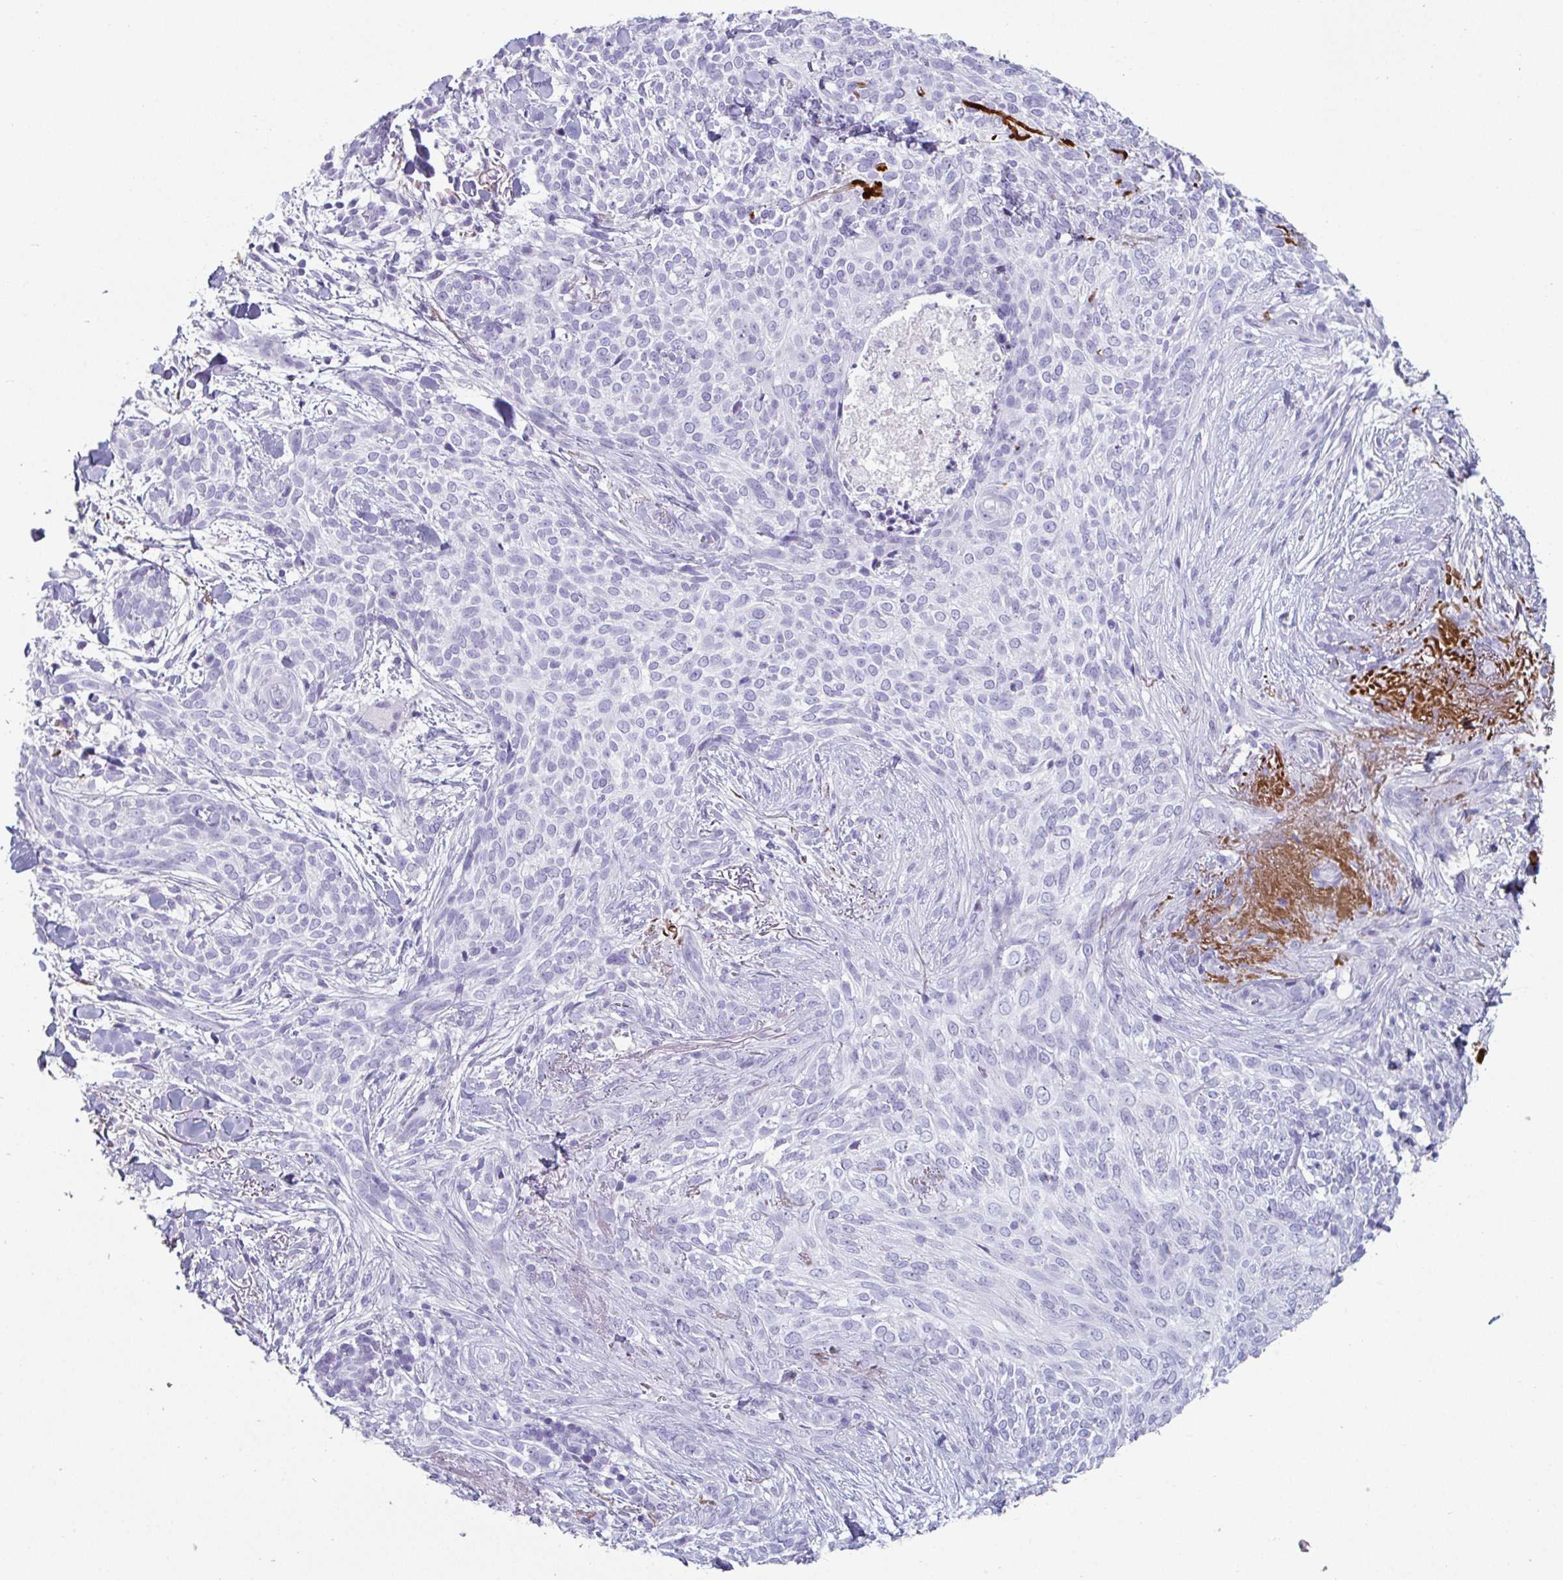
{"staining": {"intensity": "negative", "quantity": "none", "location": "none"}, "tissue": "skin cancer", "cell_type": "Tumor cells", "image_type": "cancer", "snomed": [{"axis": "morphology", "description": "Basal cell carcinoma"}, {"axis": "topography", "description": "Skin"}, {"axis": "topography", "description": "Skin of face"}], "caption": "Skin cancer was stained to show a protein in brown. There is no significant staining in tumor cells.", "gene": "CREG2", "patient": {"sex": "female", "age": 90}}